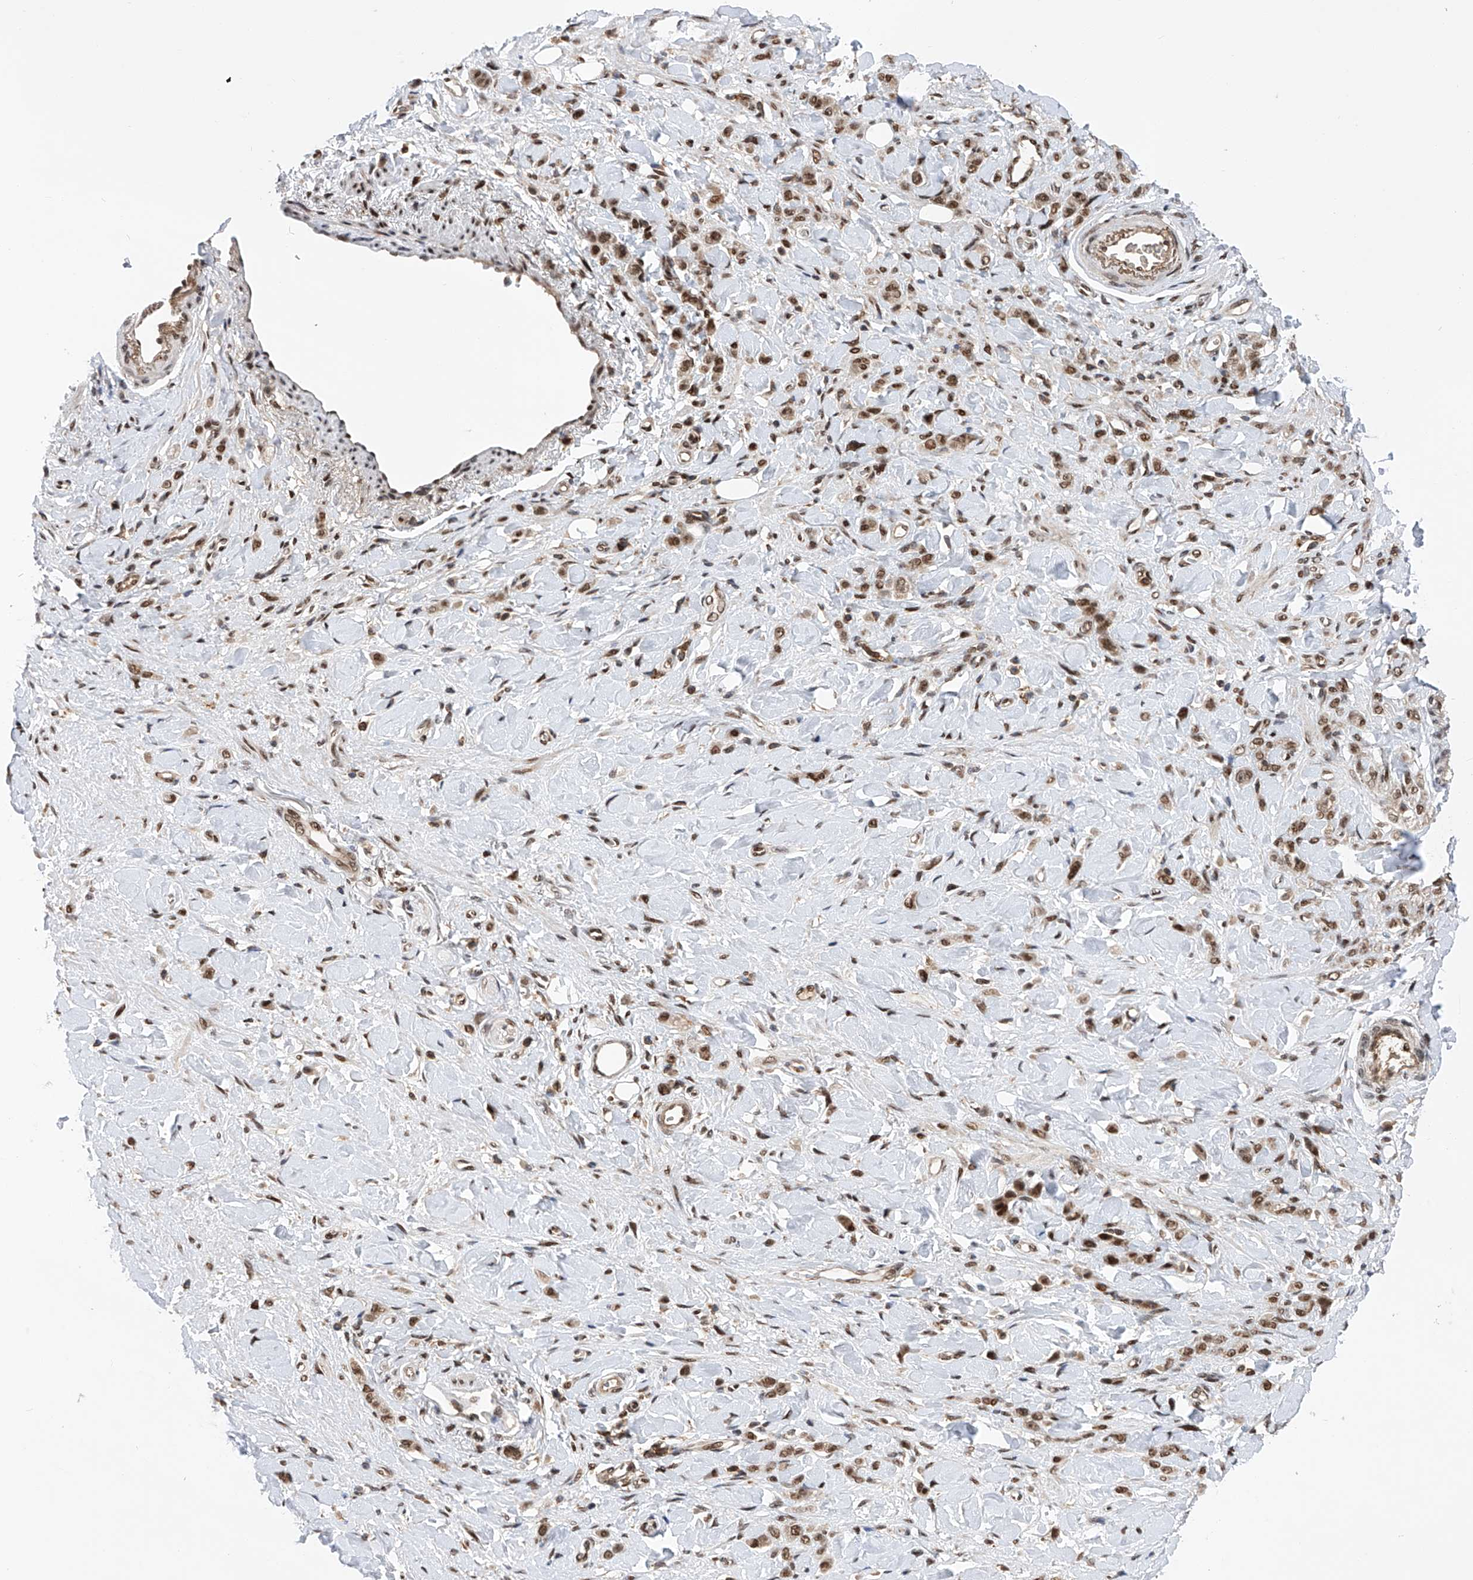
{"staining": {"intensity": "moderate", "quantity": ">75%", "location": "nuclear"}, "tissue": "stomach cancer", "cell_type": "Tumor cells", "image_type": "cancer", "snomed": [{"axis": "morphology", "description": "Normal tissue, NOS"}, {"axis": "morphology", "description": "Adenocarcinoma, NOS"}, {"axis": "topography", "description": "Stomach"}], "caption": "The photomicrograph shows staining of stomach cancer, revealing moderate nuclear protein expression (brown color) within tumor cells.", "gene": "ZNF280D", "patient": {"sex": "male", "age": 82}}